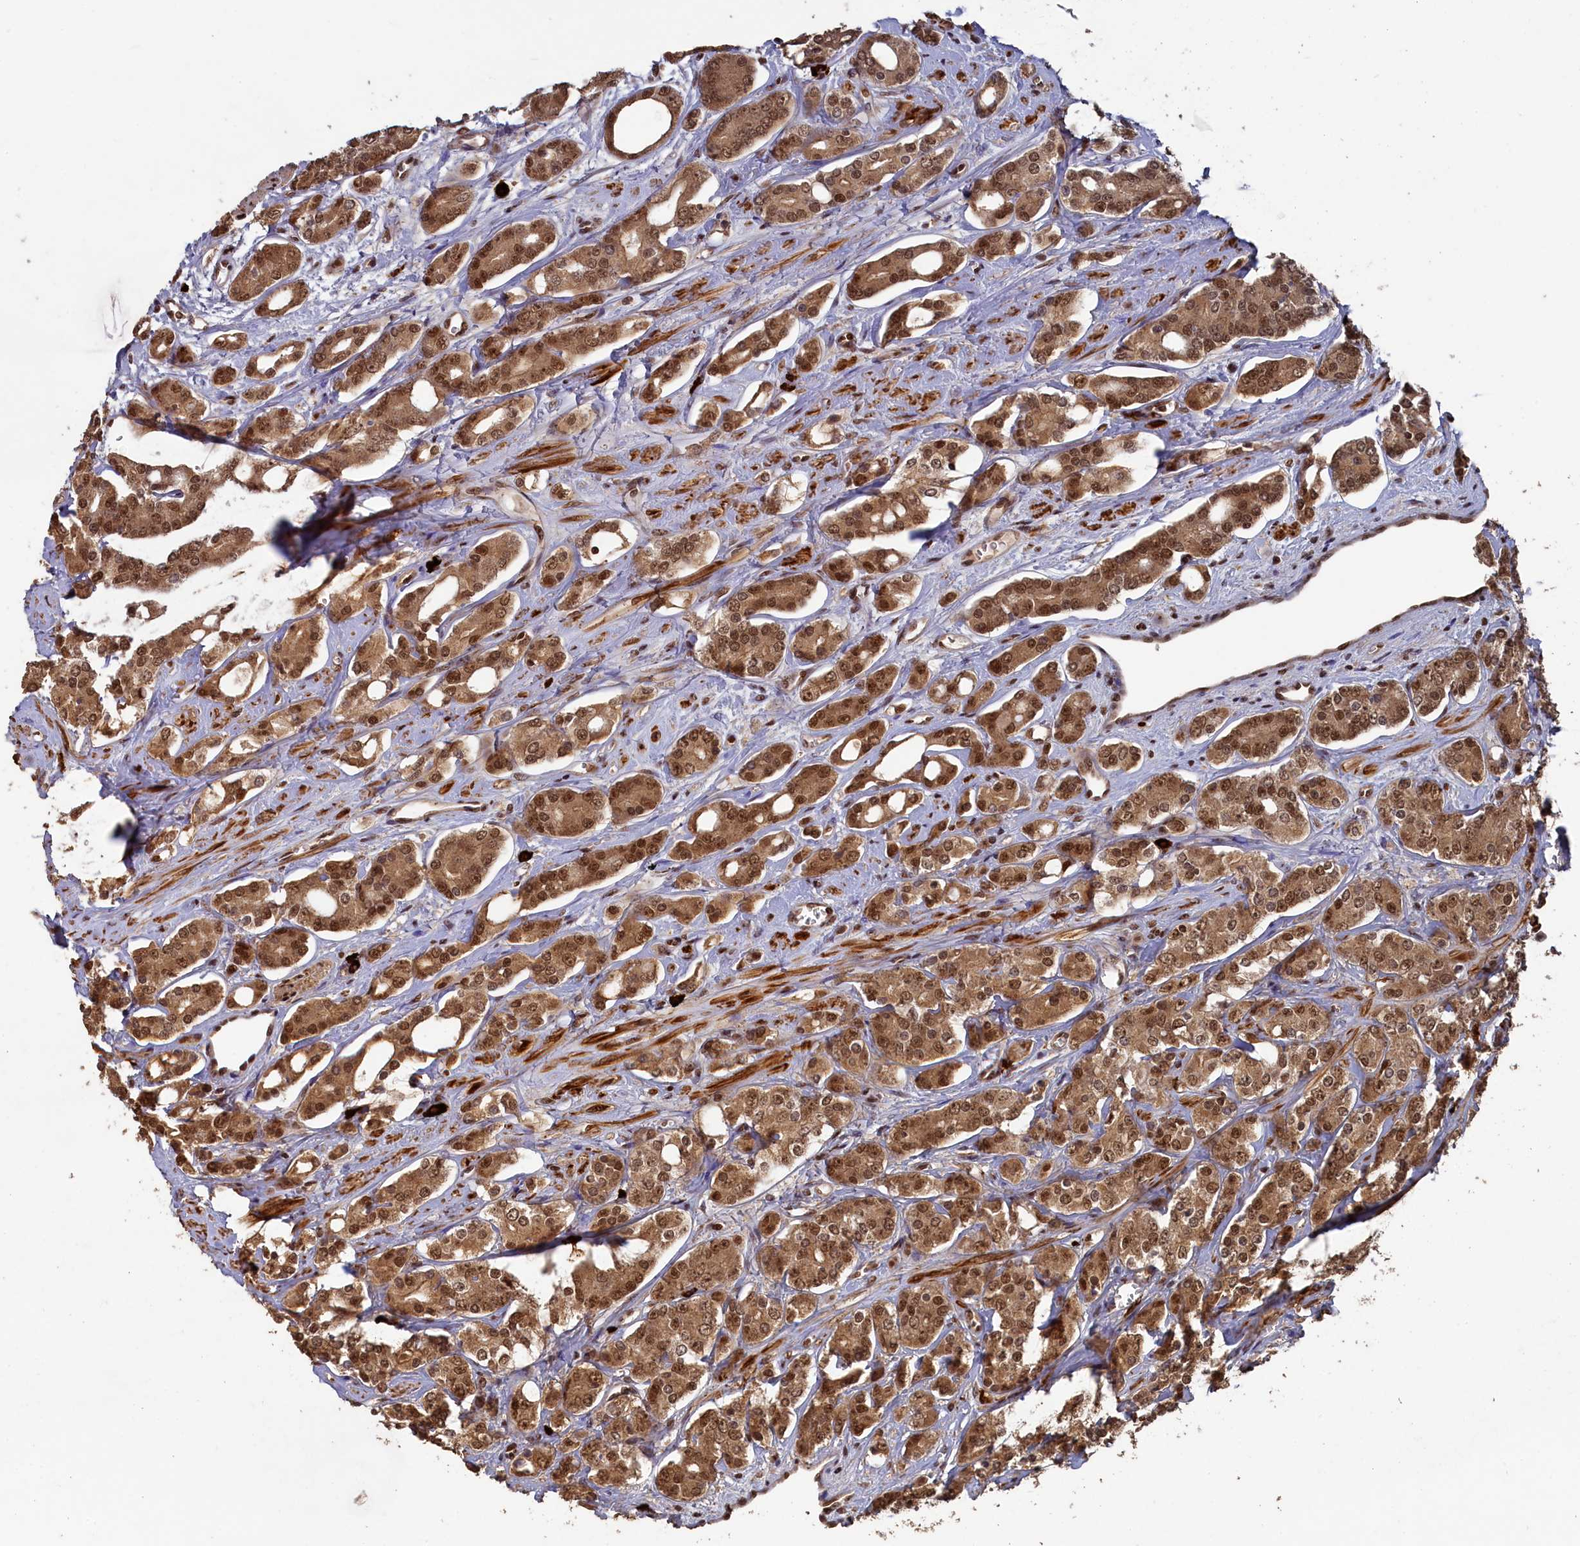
{"staining": {"intensity": "moderate", "quantity": ">75%", "location": "cytoplasmic/membranous,nuclear"}, "tissue": "prostate cancer", "cell_type": "Tumor cells", "image_type": "cancer", "snomed": [{"axis": "morphology", "description": "Adenocarcinoma, High grade"}, {"axis": "topography", "description": "Prostate"}], "caption": "Protein staining demonstrates moderate cytoplasmic/membranous and nuclear positivity in approximately >75% of tumor cells in adenocarcinoma (high-grade) (prostate).", "gene": "NAE1", "patient": {"sex": "male", "age": 62}}